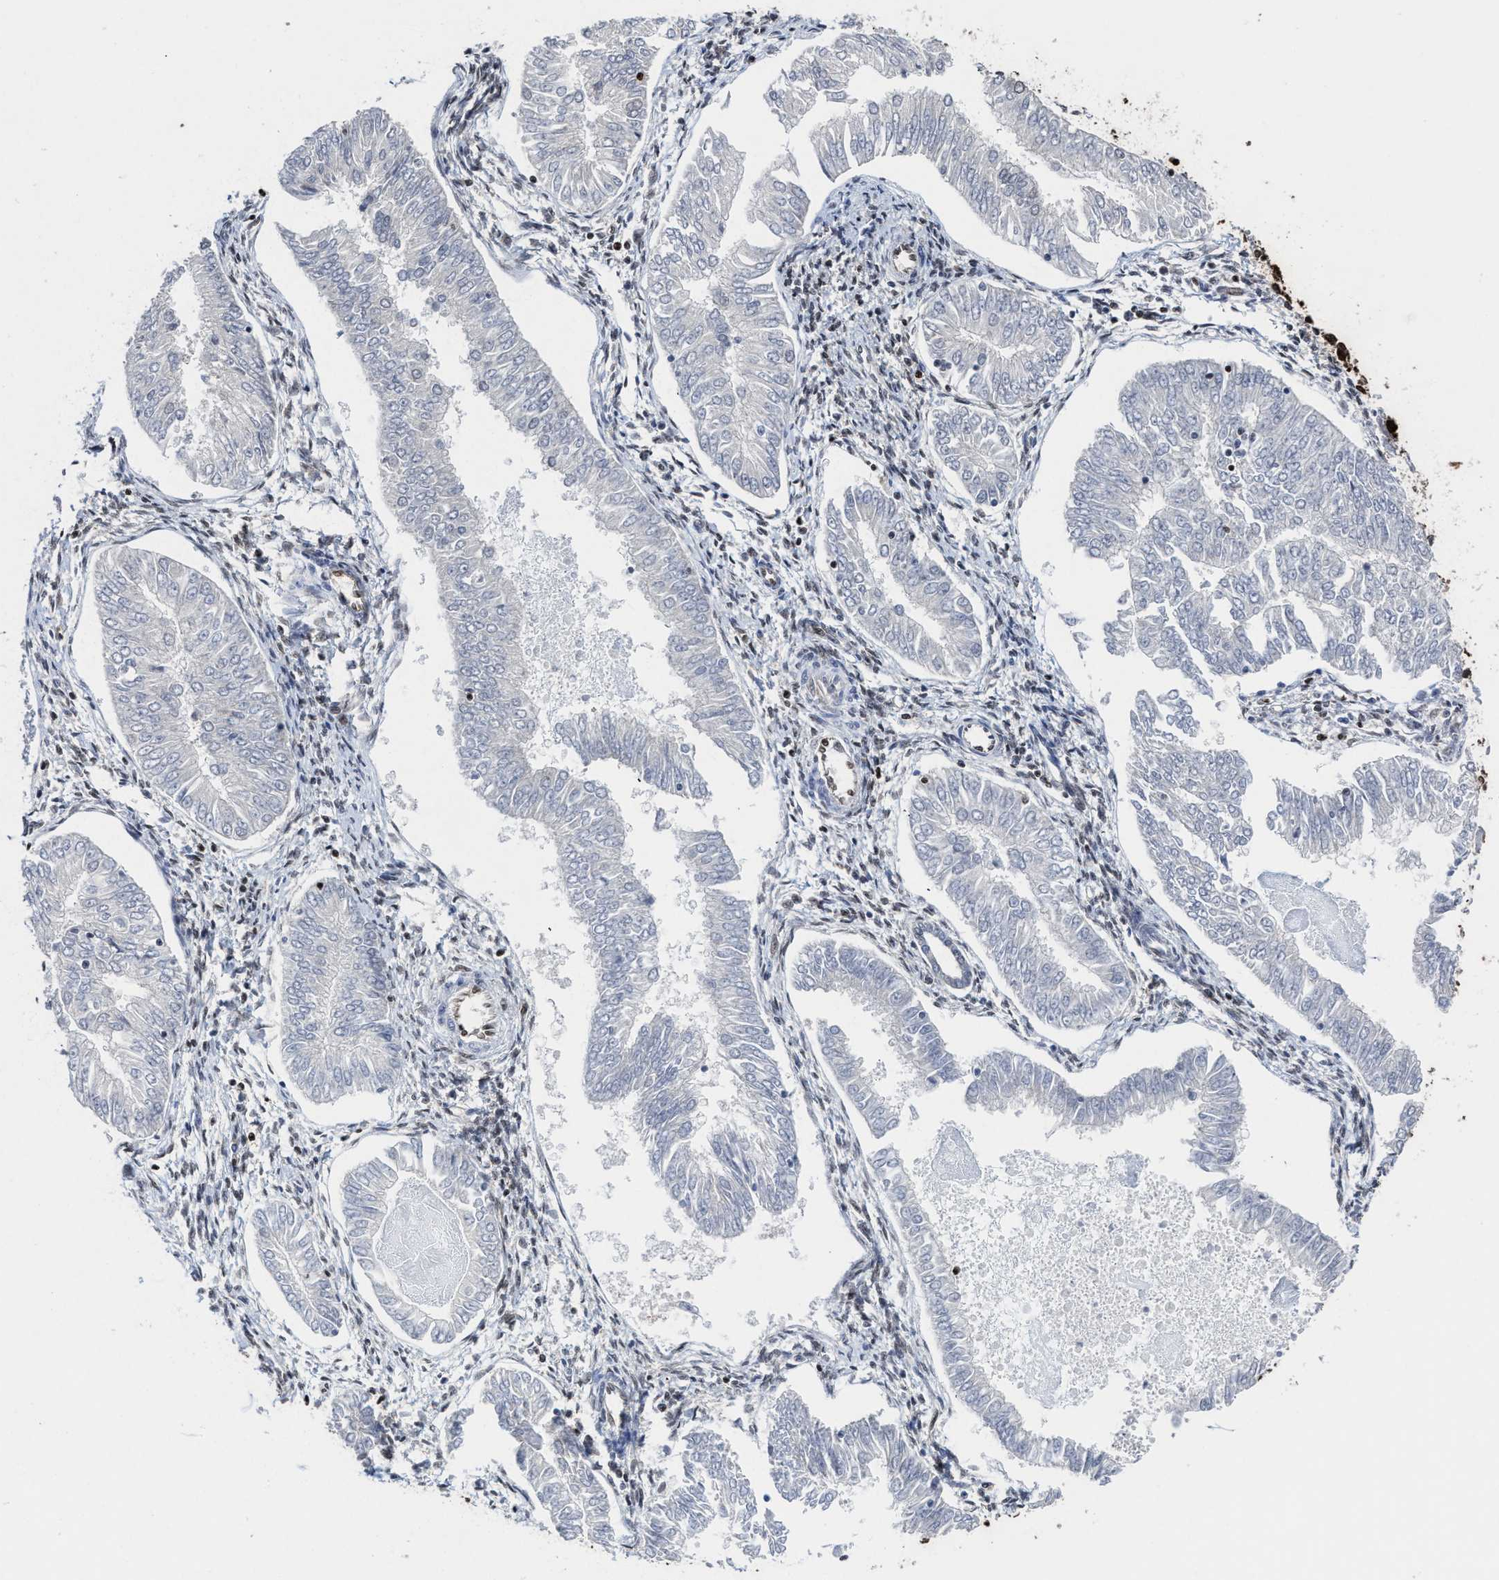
{"staining": {"intensity": "negative", "quantity": "none", "location": "none"}, "tissue": "endometrial cancer", "cell_type": "Tumor cells", "image_type": "cancer", "snomed": [{"axis": "morphology", "description": "Adenocarcinoma, NOS"}, {"axis": "topography", "description": "Endometrium"}], "caption": "Human adenocarcinoma (endometrial) stained for a protein using immunohistochemistry (IHC) demonstrates no staining in tumor cells.", "gene": "ALYREF", "patient": {"sex": "female", "age": 53}}